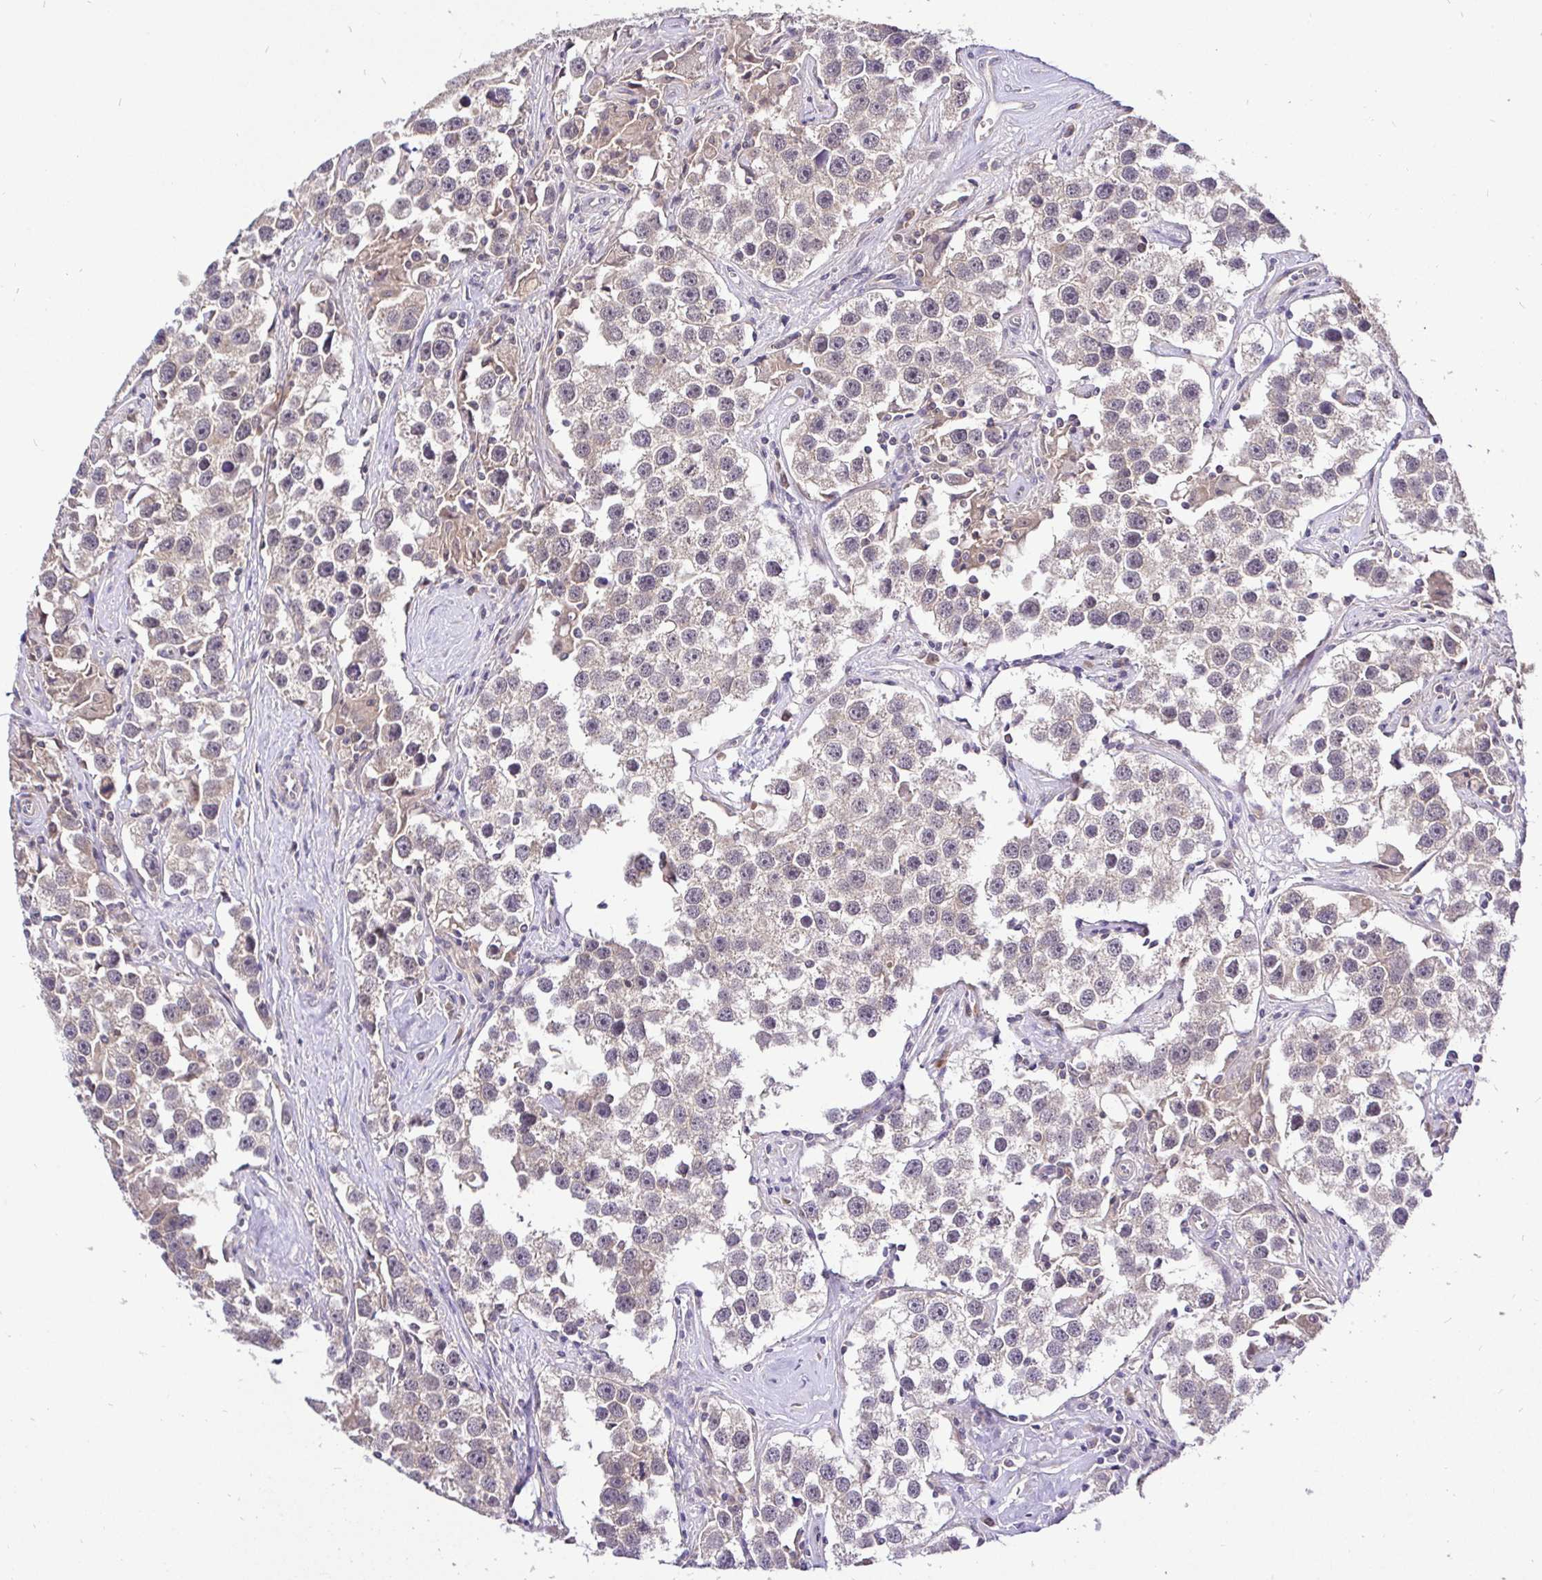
{"staining": {"intensity": "weak", "quantity": "25%-75%", "location": "cytoplasmic/membranous"}, "tissue": "testis cancer", "cell_type": "Tumor cells", "image_type": "cancer", "snomed": [{"axis": "morphology", "description": "Seminoma, NOS"}, {"axis": "topography", "description": "Testis"}], "caption": "Weak cytoplasmic/membranous staining is seen in approximately 25%-75% of tumor cells in testis seminoma.", "gene": "UBE2M", "patient": {"sex": "male", "age": 49}}